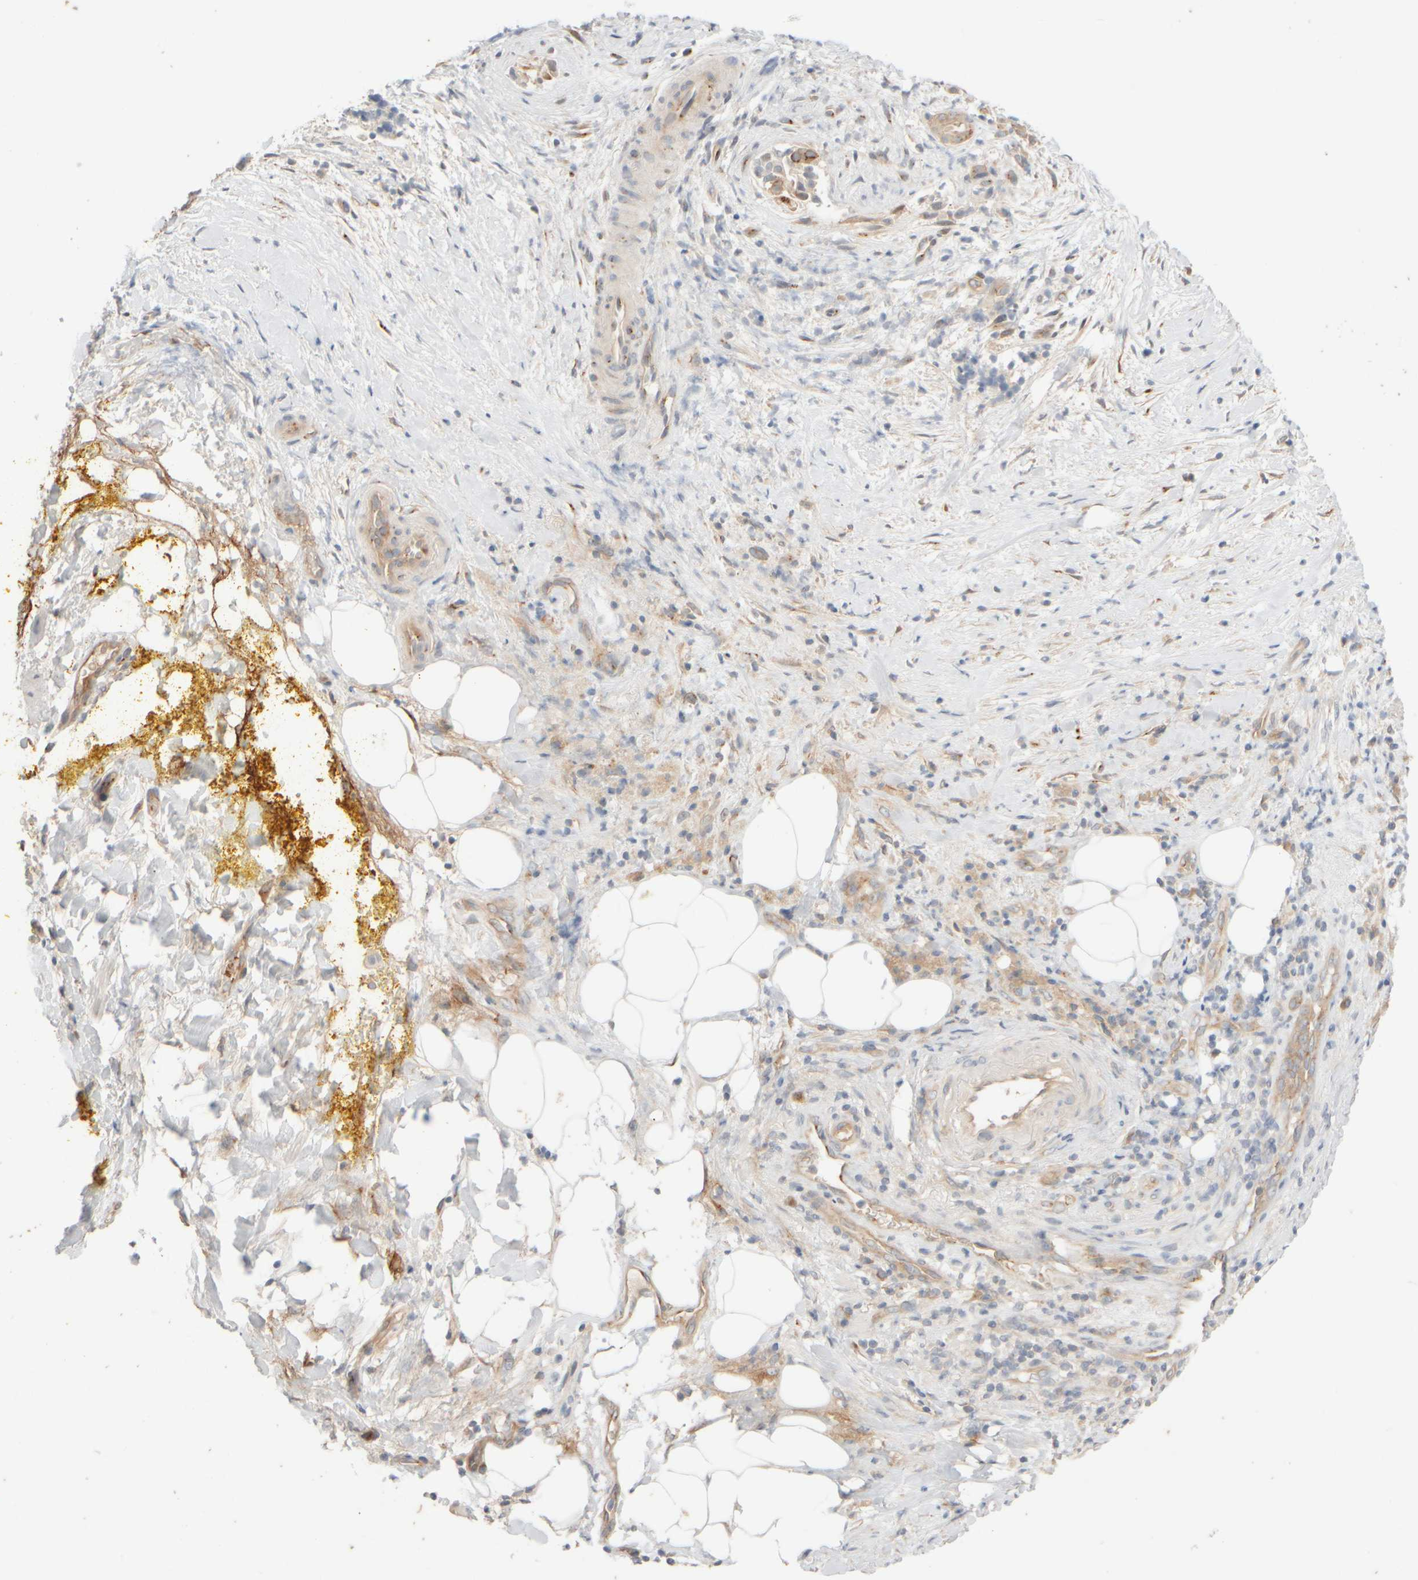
{"staining": {"intensity": "weak", "quantity": "25%-75%", "location": "cytoplasmic/membranous"}, "tissue": "pancreatic cancer", "cell_type": "Tumor cells", "image_type": "cancer", "snomed": [{"axis": "morphology", "description": "Adenocarcinoma, NOS"}, {"axis": "topography", "description": "Pancreas"}], "caption": "Human pancreatic cancer stained with a brown dye displays weak cytoplasmic/membranous positive expression in approximately 25%-75% of tumor cells.", "gene": "GOPC", "patient": {"sex": "male", "age": 58}}